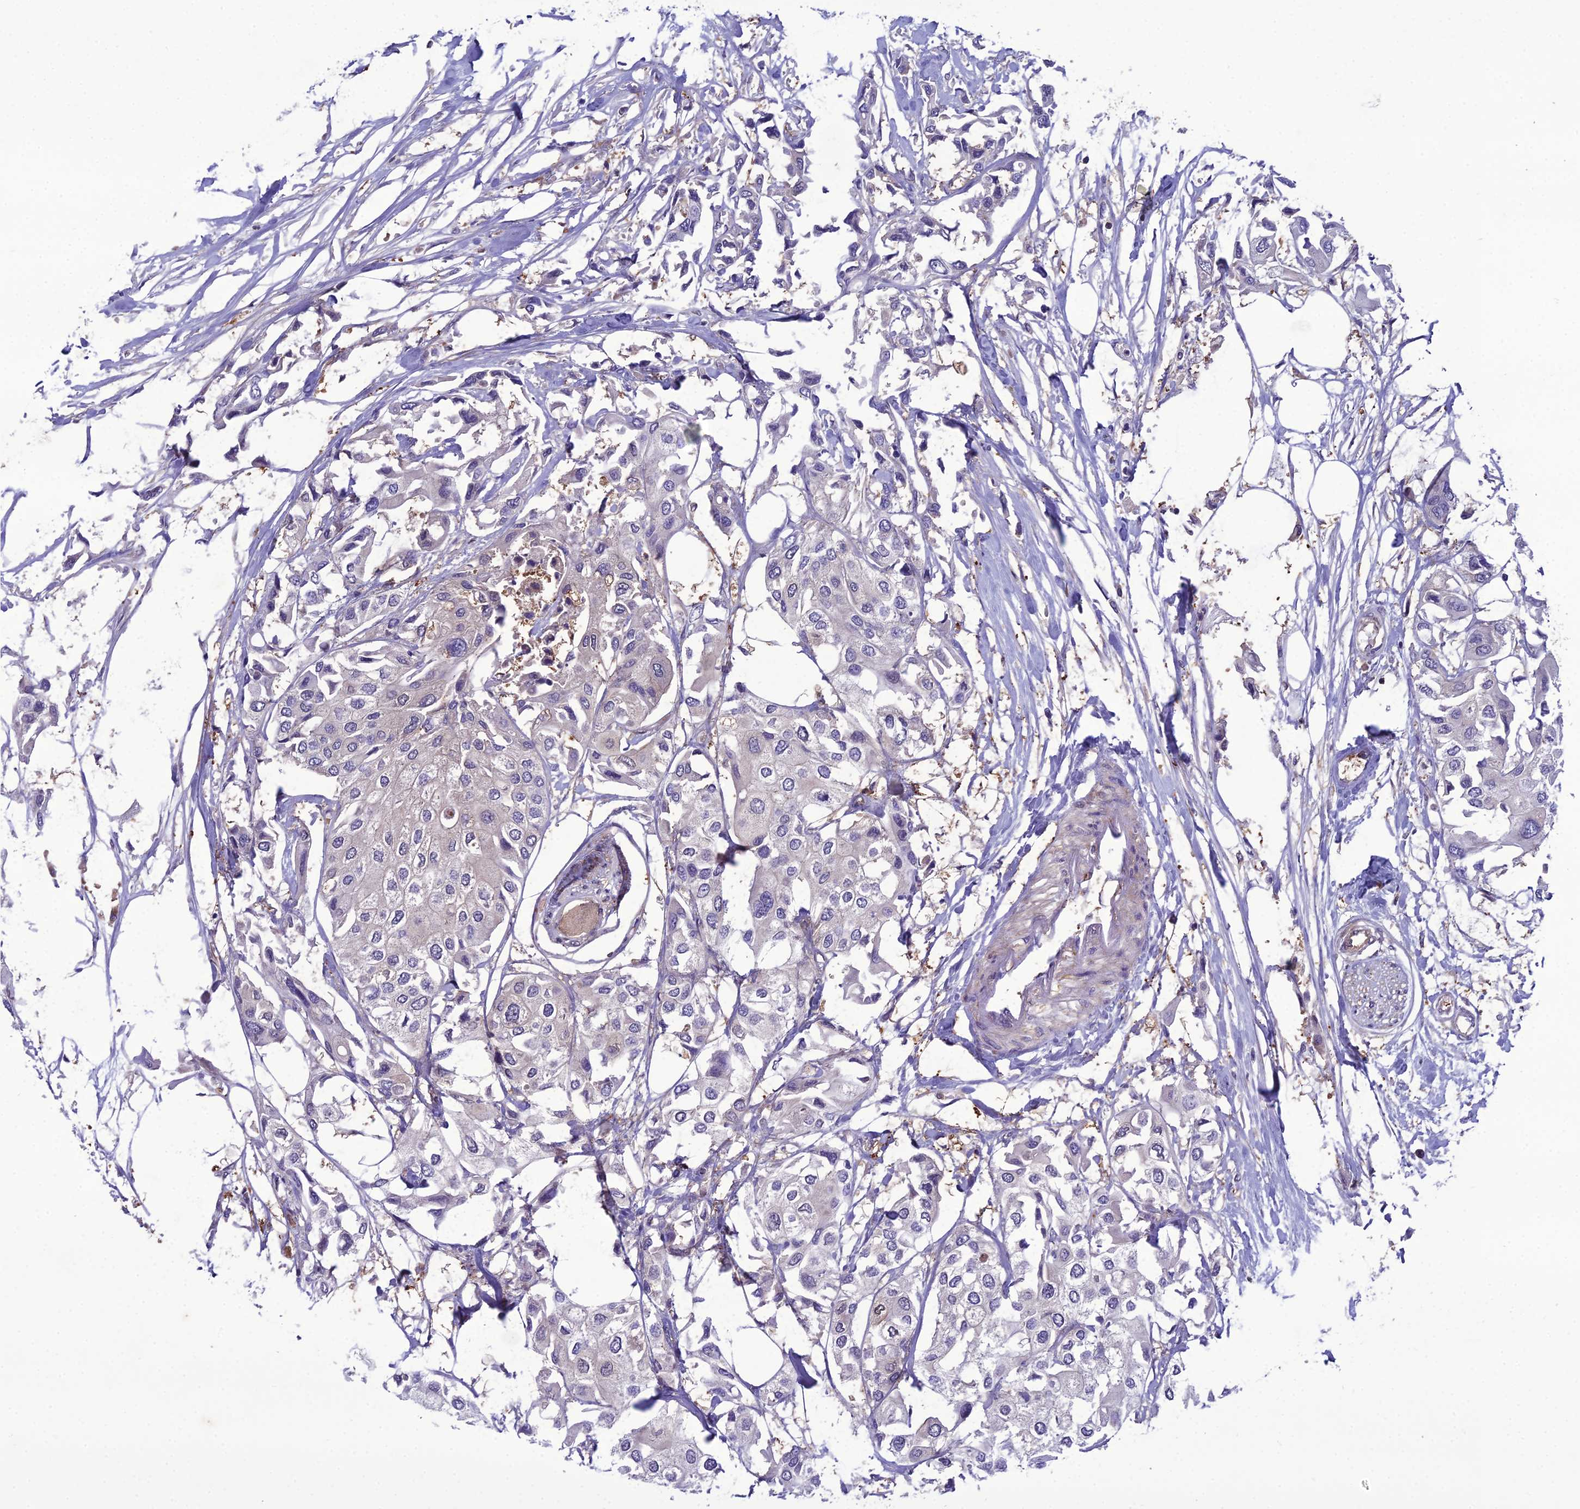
{"staining": {"intensity": "negative", "quantity": "none", "location": "none"}, "tissue": "urothelial cancer", "cell_type": "Tumor cells", "image_type": "cancer", "snomed": [{"axis": "morphology", "description": "Urothelial carcinoma, High grade"}, {"axis": "topography", "description": "Urinary bladder"}], "caption": "Protein analysis of urothelial cancer exhibits no significant staining in tumor cells.", "gene": "GDF6", "patient": {"sex": "male", "age": 64}}